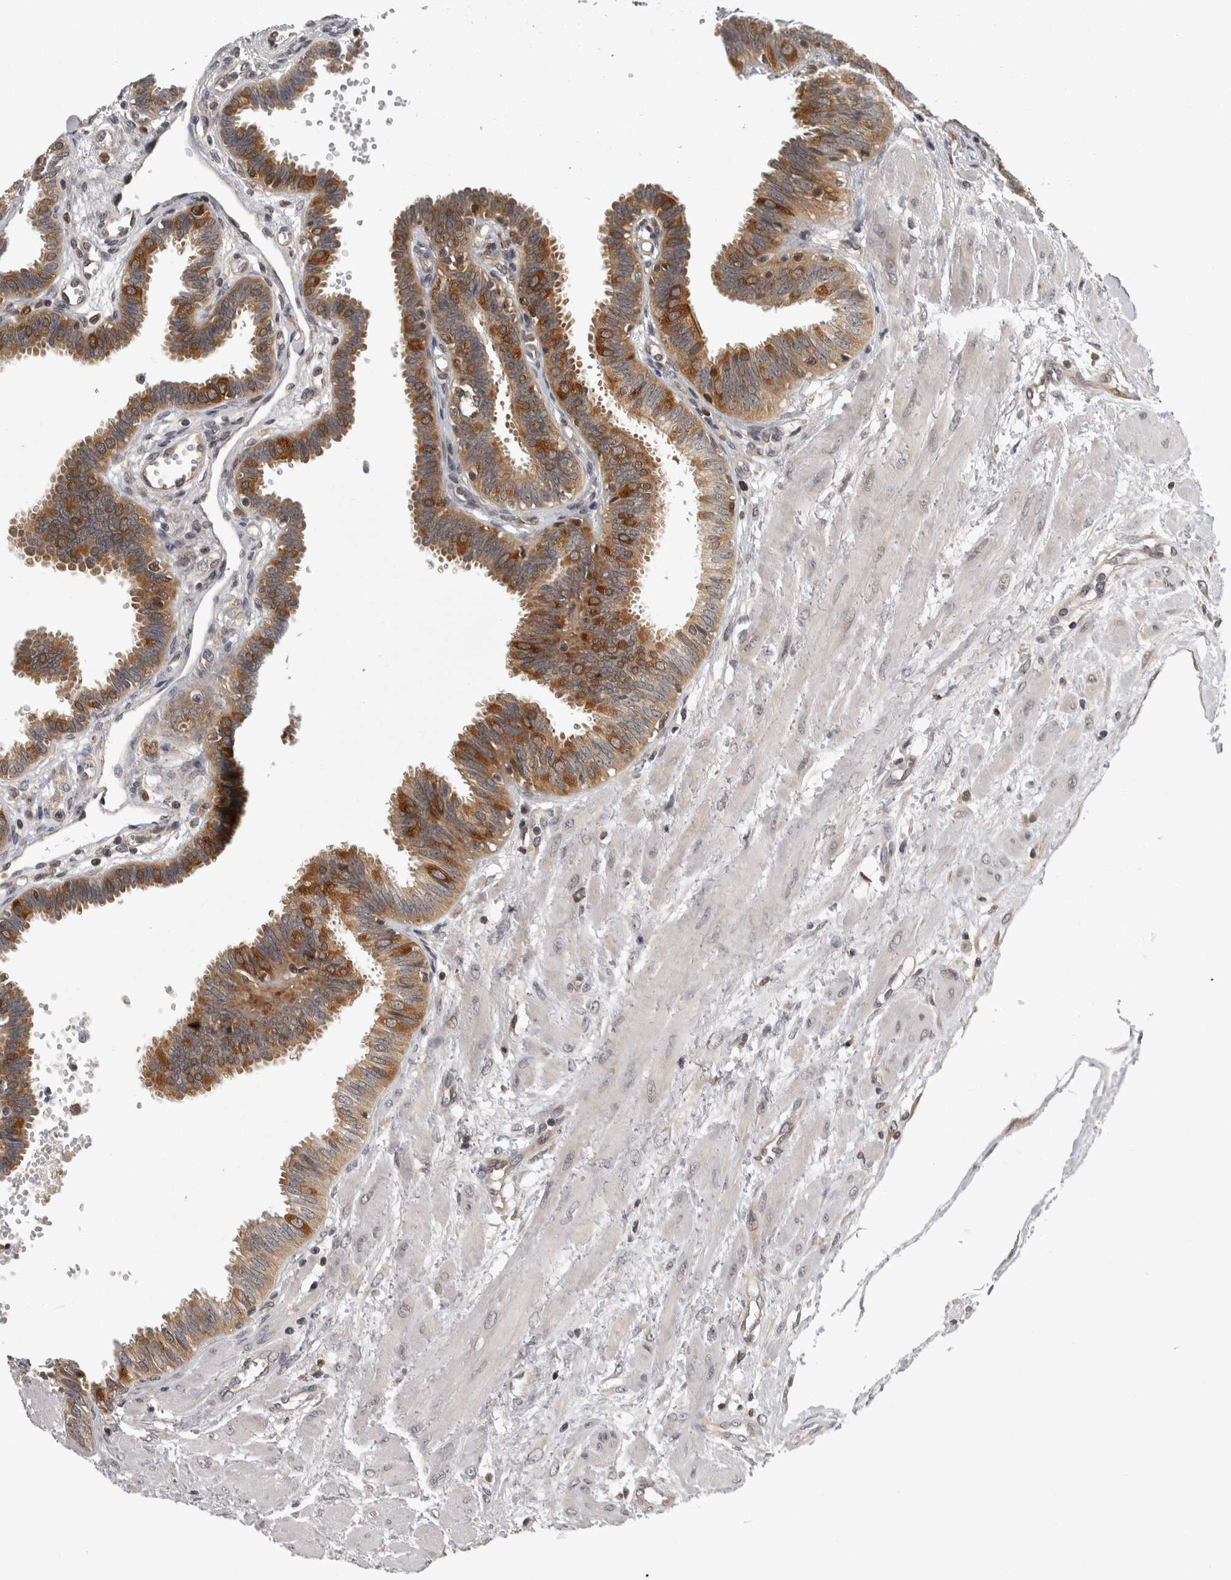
{"staining": {"intensity": "moderate", "quantity": ">75%", "location": "cytoplasmic/membranous"}, "tissue": "fallopian tube", "cell_type": "Glandular cells", "image_type": "normal", "snomed": [{"axis": "morphology", "description": "Normal tissue, NOS"}, {"axis": "topography", "description": "Fallopian tube"}], "caption": "DAB immunohistochemical staining of unremarkable fallopian tube reveals moderate cytoplasmic/membranous protein expression in approximately >75% of glandular cells. (Stains: DAB (3,3'-diaminobenzidine) in brown, nuclei in blue, Microscopy: brightfield microscopy at high magnification).", "gene": "CACYBP", "patient": {"sex": "female", "age": 32}}